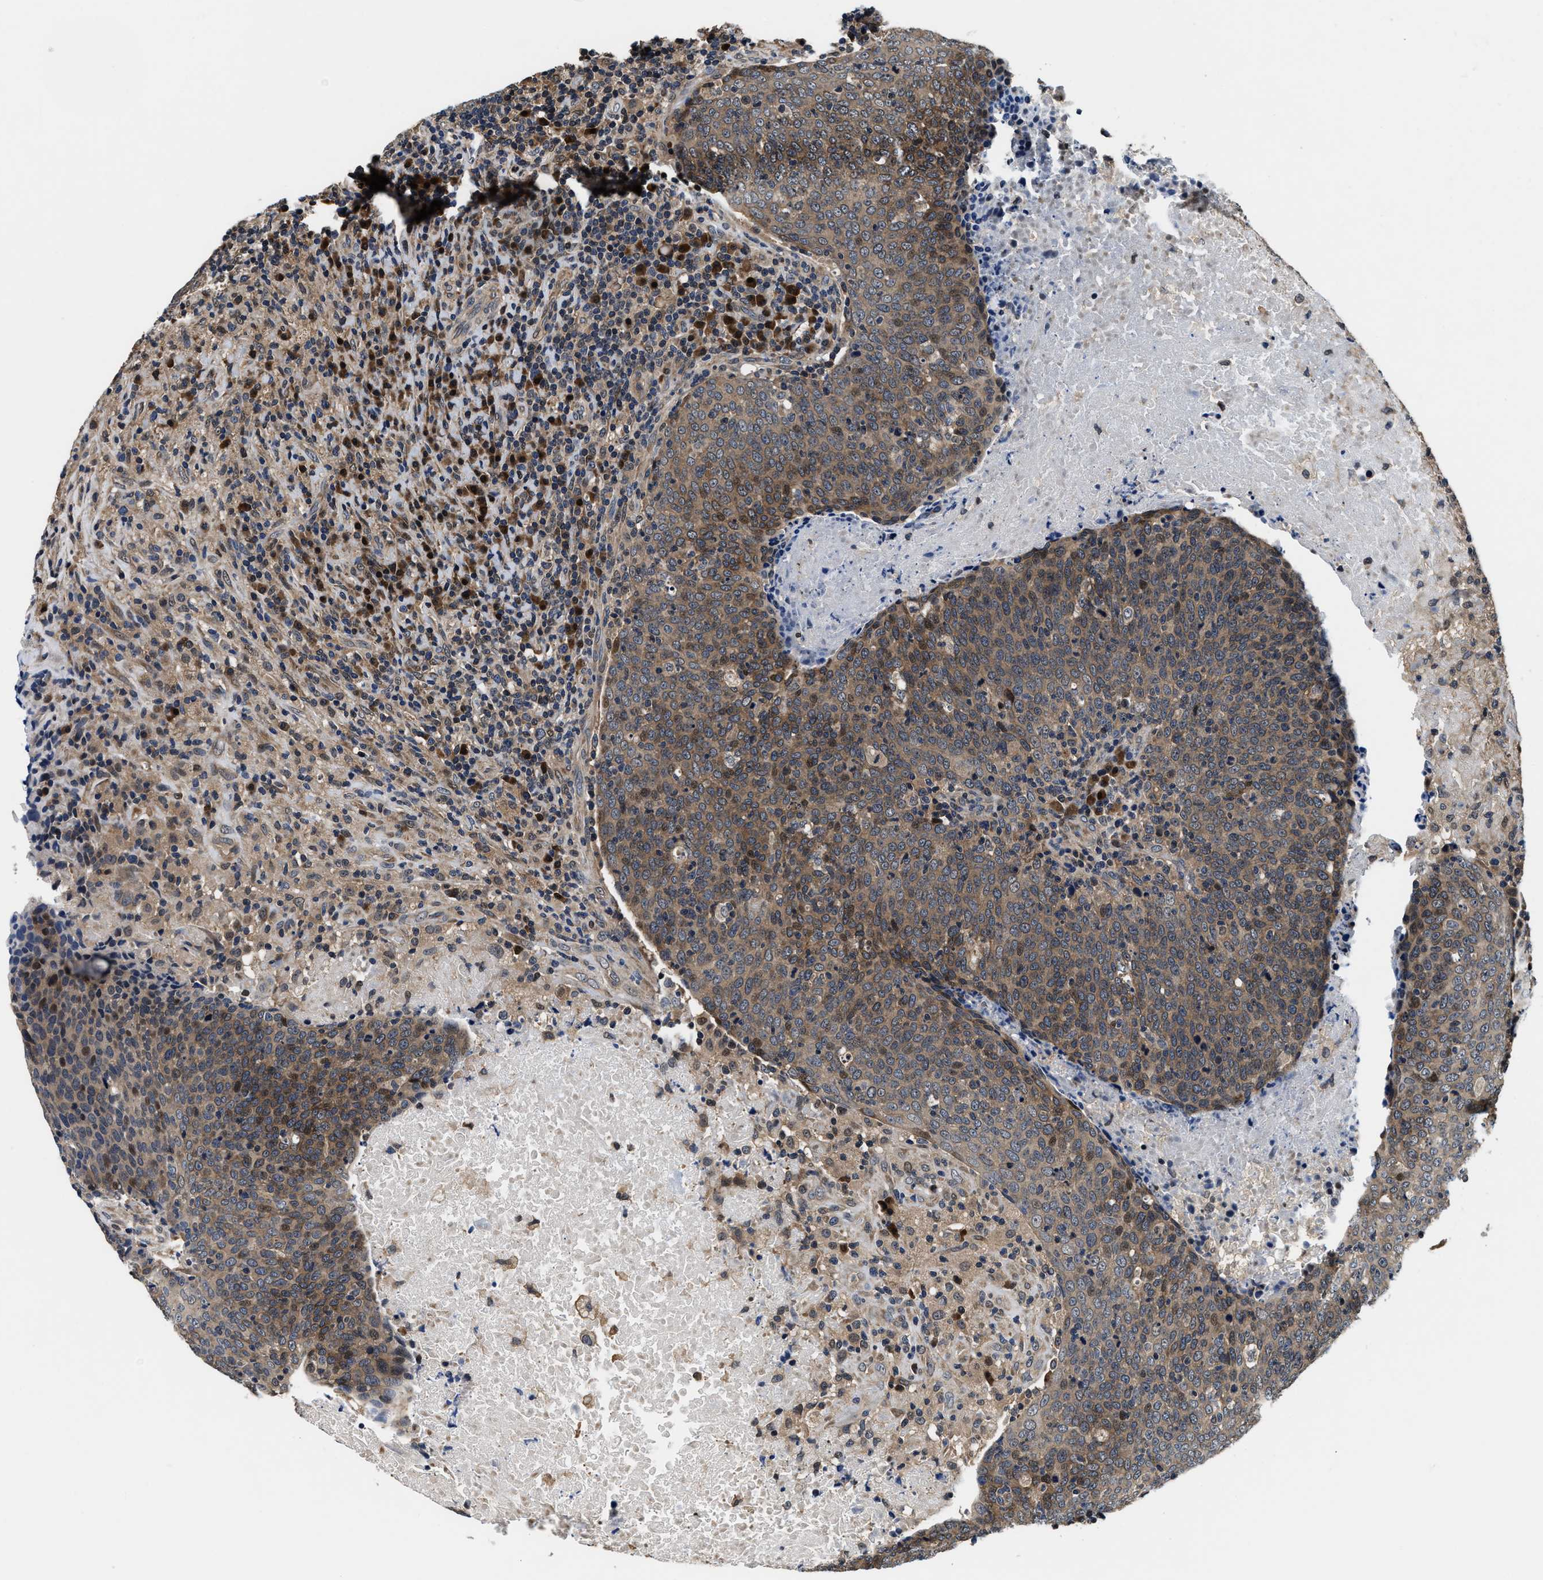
{"staining": {"intensity": "moderate", "quantity": ">75%", "location": "cytoplasmic/membranous"}, "tissue": "head and neck cancer", "cell_type": "Tumor cells", "image_type": "cancer", "snomed": [{"axis": "morphology", "description": "Squamous cell carcinoma, NOS"}, {"axis": "morphology", "description": "Squamous cell carcinoma, metastatic, NOS"}, {"axis": "topography", "description": "Lymph node"}, {"axis": "topography", "description": "Head-Neck"}], "caption": "IHC photomicrograph of metastatic squamous cell carcinoma (head and neck) stained for a protein (brown), which reveals medium levels of moderate cytoplasmic/membranous expression in approximately >75% of tumor cells.", "gene": "PHPT1", "patient": {"sex": "male", "age": 62}}